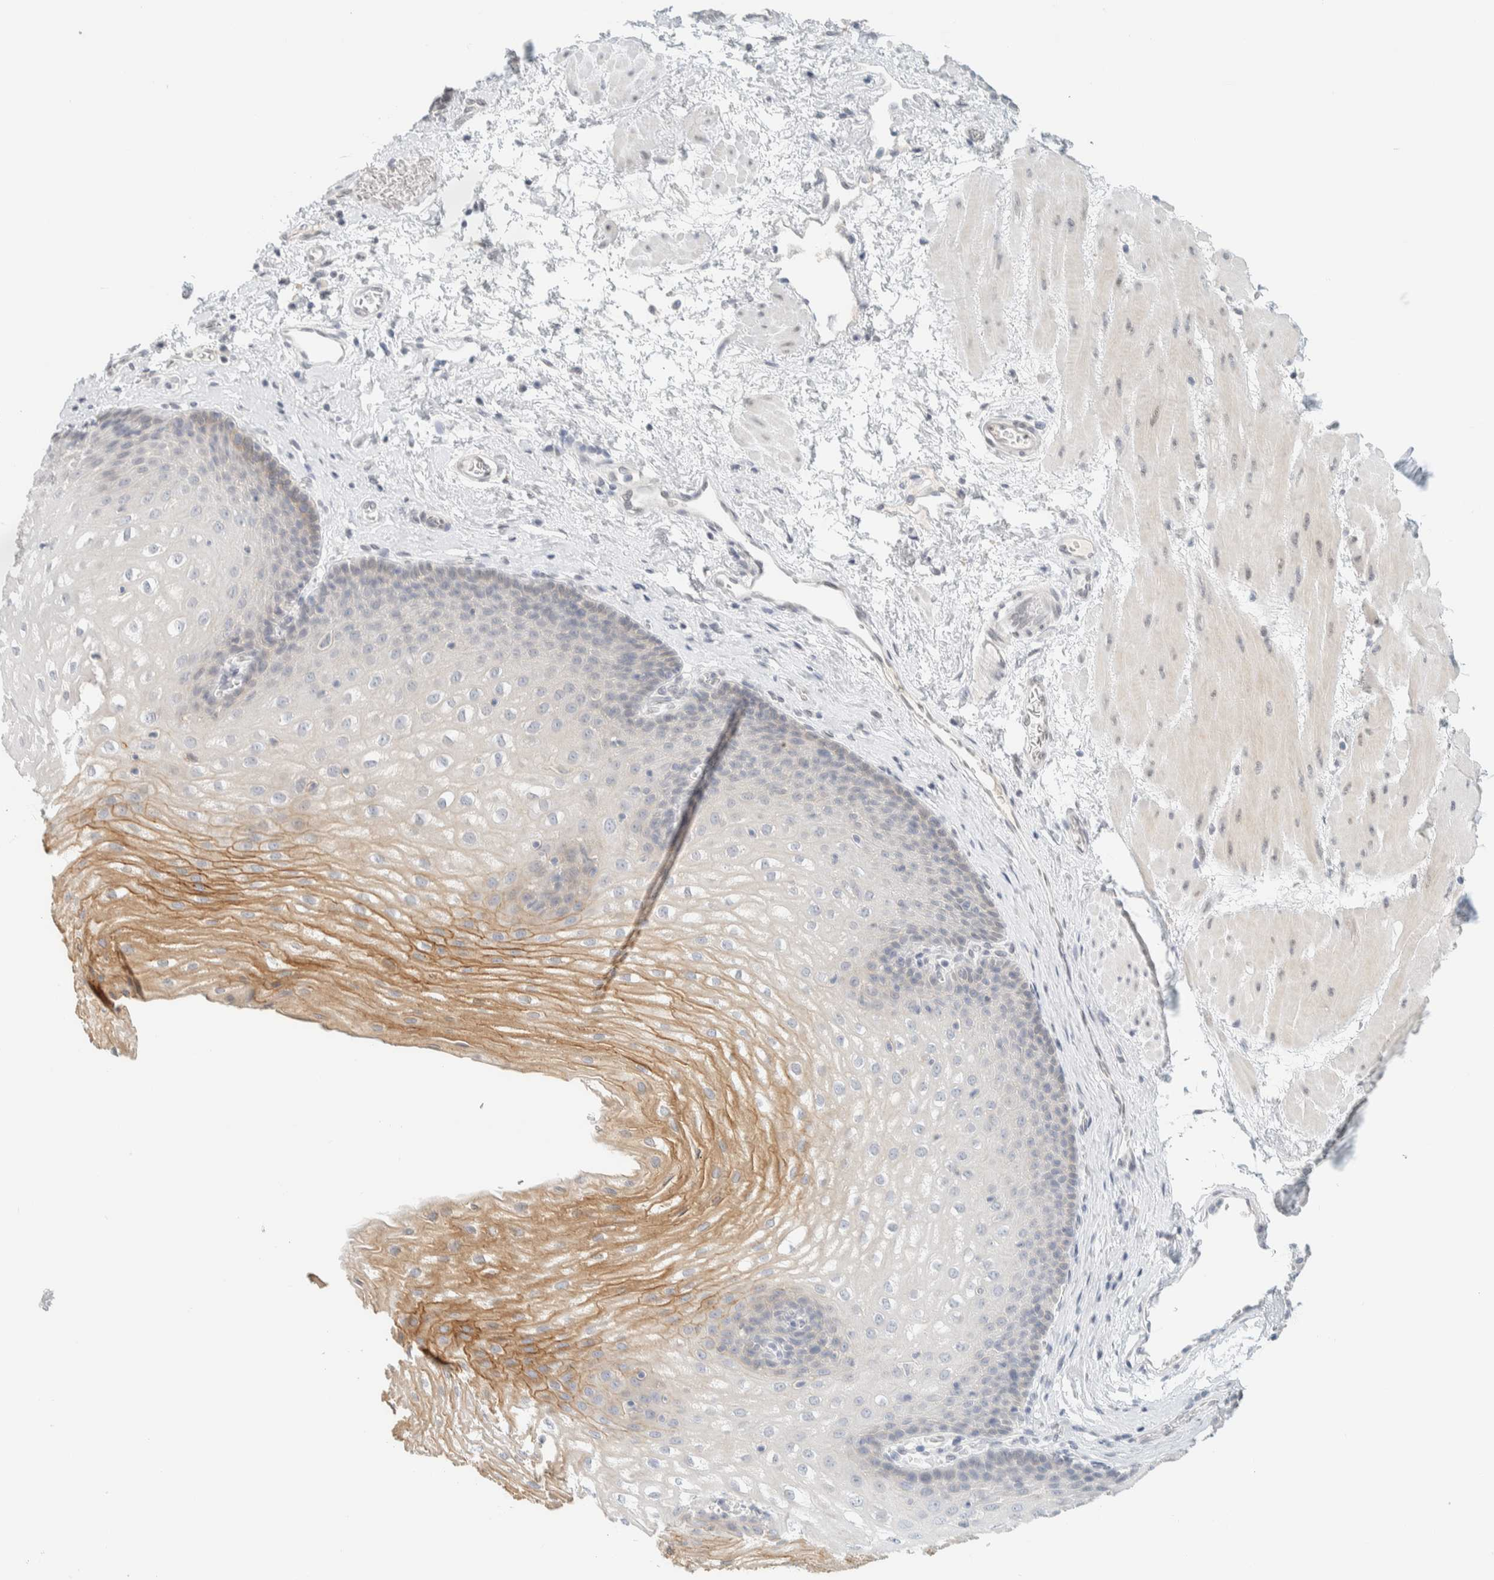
{"staining": {"intensity": "moderate", "quantity": "25%-75%", "location": "cytoplasmic/membranous"}, "tissue": "esophagus", "cell_type": "Squamous epithelial cells", "image_type": "normal", "snomed": [{"axis": "morphology", "description": "Normal tissue, NOS"}, {"axis": "topography", "description": "Esophagus"}], "caption": "The histopathology image demonstrates staining of normal esophagus, revealing moderate cytoplasmic/membranous protein staining (brown color) within squamous epithelial cells.", "gene": "C1QTNF12", "patient": {"sex": "male", "age": 48}}